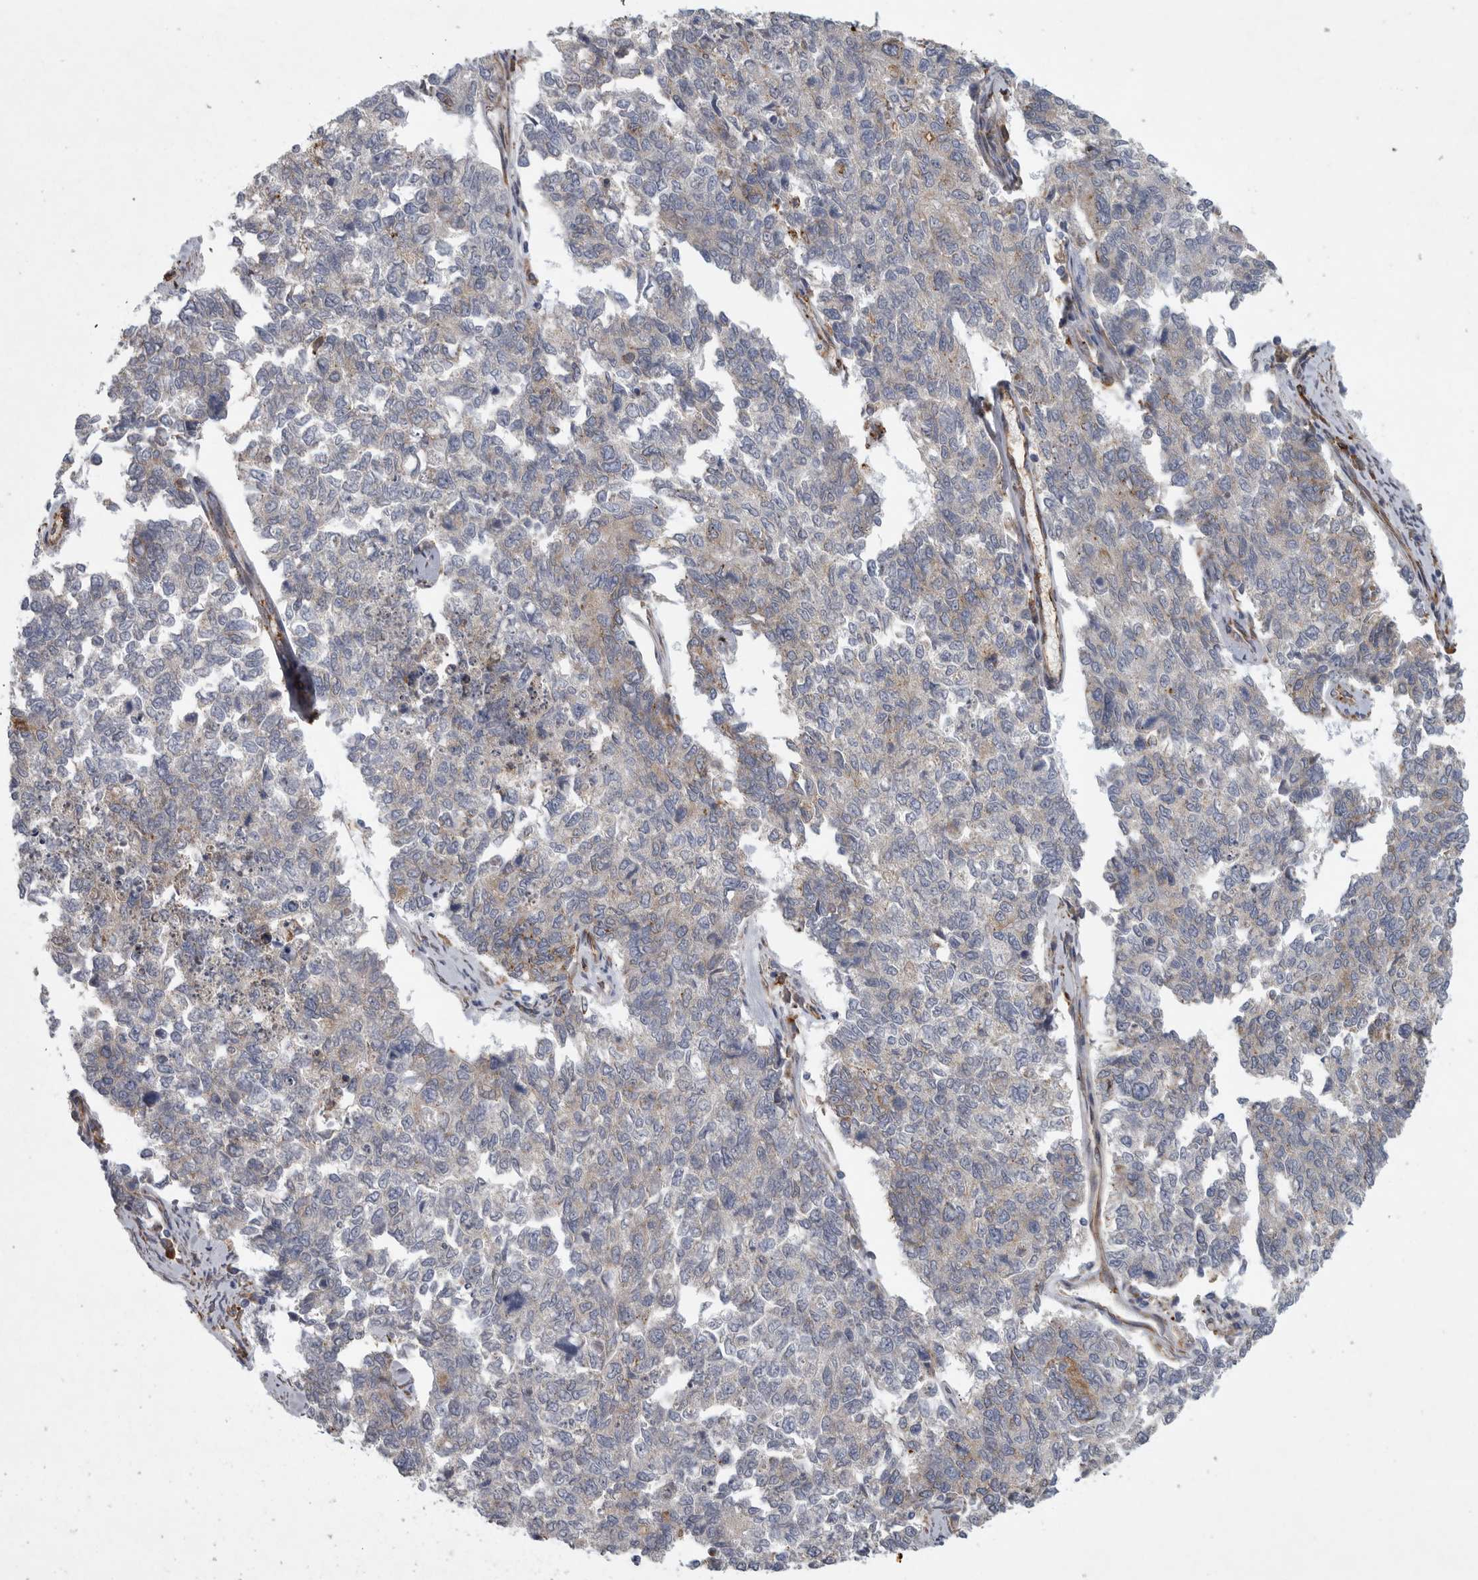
{"staining": {"intensity": "weak", "quantity": "25%-75%", "location": "cytoplasmic/membranous"}, "tissue": "cervical cancer", "cell_type": "Tumor cells", "image_type": "cancer", "snomed": [{"axis": "morphology", "description": "Squamous cell carcinoma, NOS"}, {"axis": "topography", "description": "Cervix"}], "caption": "IHC of human cervical cancer (squamous cell carcinoma) displays low levels of weak cytoplasmic/membranous positivity in about 25%-75% of tumor cells. (DAB IHC, brown staining for protein, blue staining for nuclei).", "gene": "MINPP1", "patient": {"sex": "female", "age": 63}}